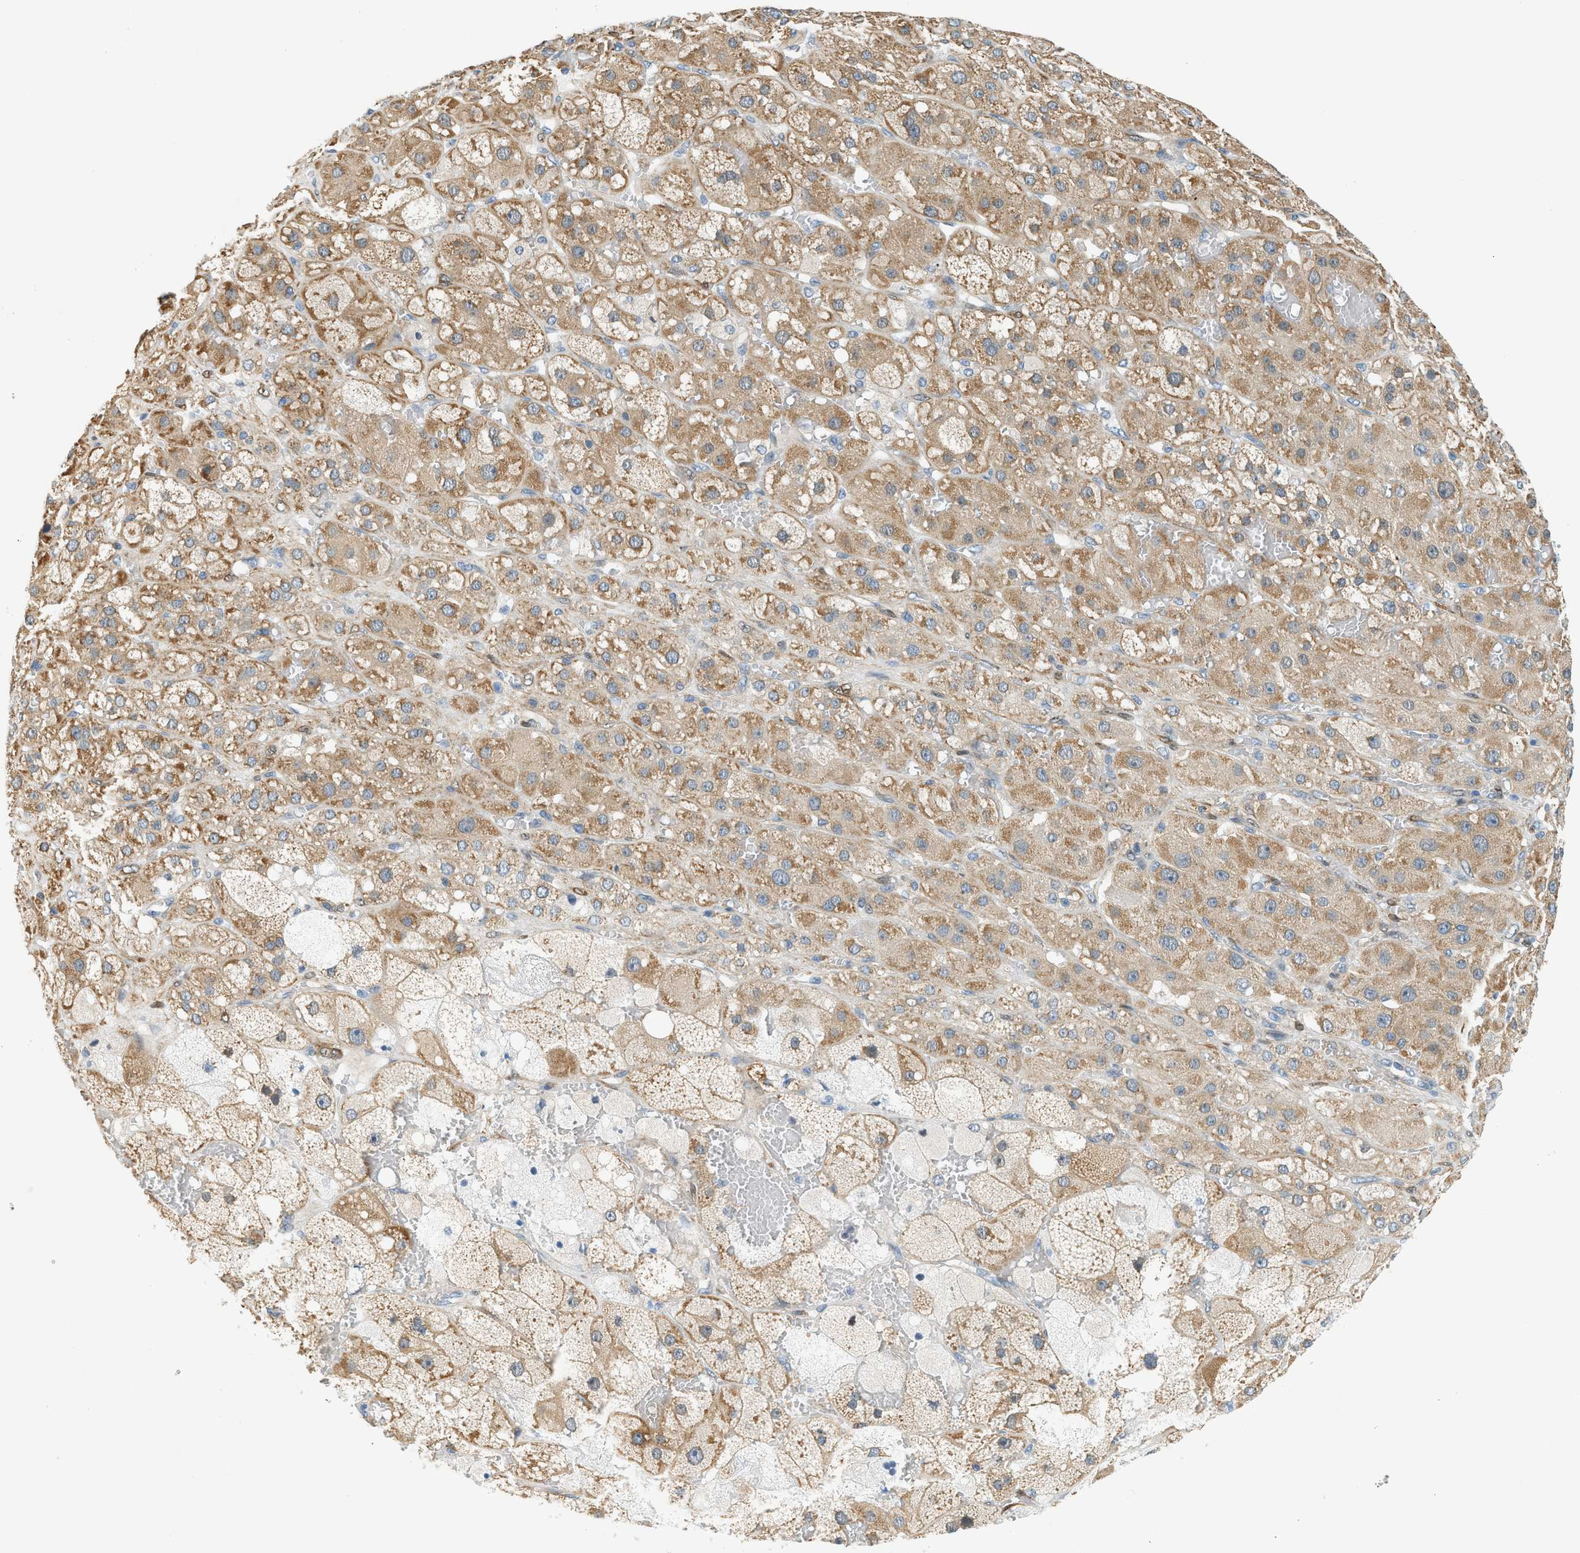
{"staining": {"intensity": "moderate", "quantity": ">75%", "location": "cytoplasmic/membranous"}, "tissue": "adrenal gland", "cell_type": "Glandular cells", "image_type": "normal", "snomed": [{"axis": "morphology", "description": "Normal tissue, NOS"}, {"axis": "topography", "description": "Adrenal gland"}], "caption": "Protein analysis of unremarkable adrenal gland demonstrates moderate cytoplasmic/membranous positivity in approximately >75% of glandular cells. The staining is performed using DAB (3,3'-diaminobenzidine) brown chromogen to label protein expression. The nuclei are counter-stained blue using hematoxylin.", "gene": "PIGG", "patient": {"sex": "female", "age": 47}}